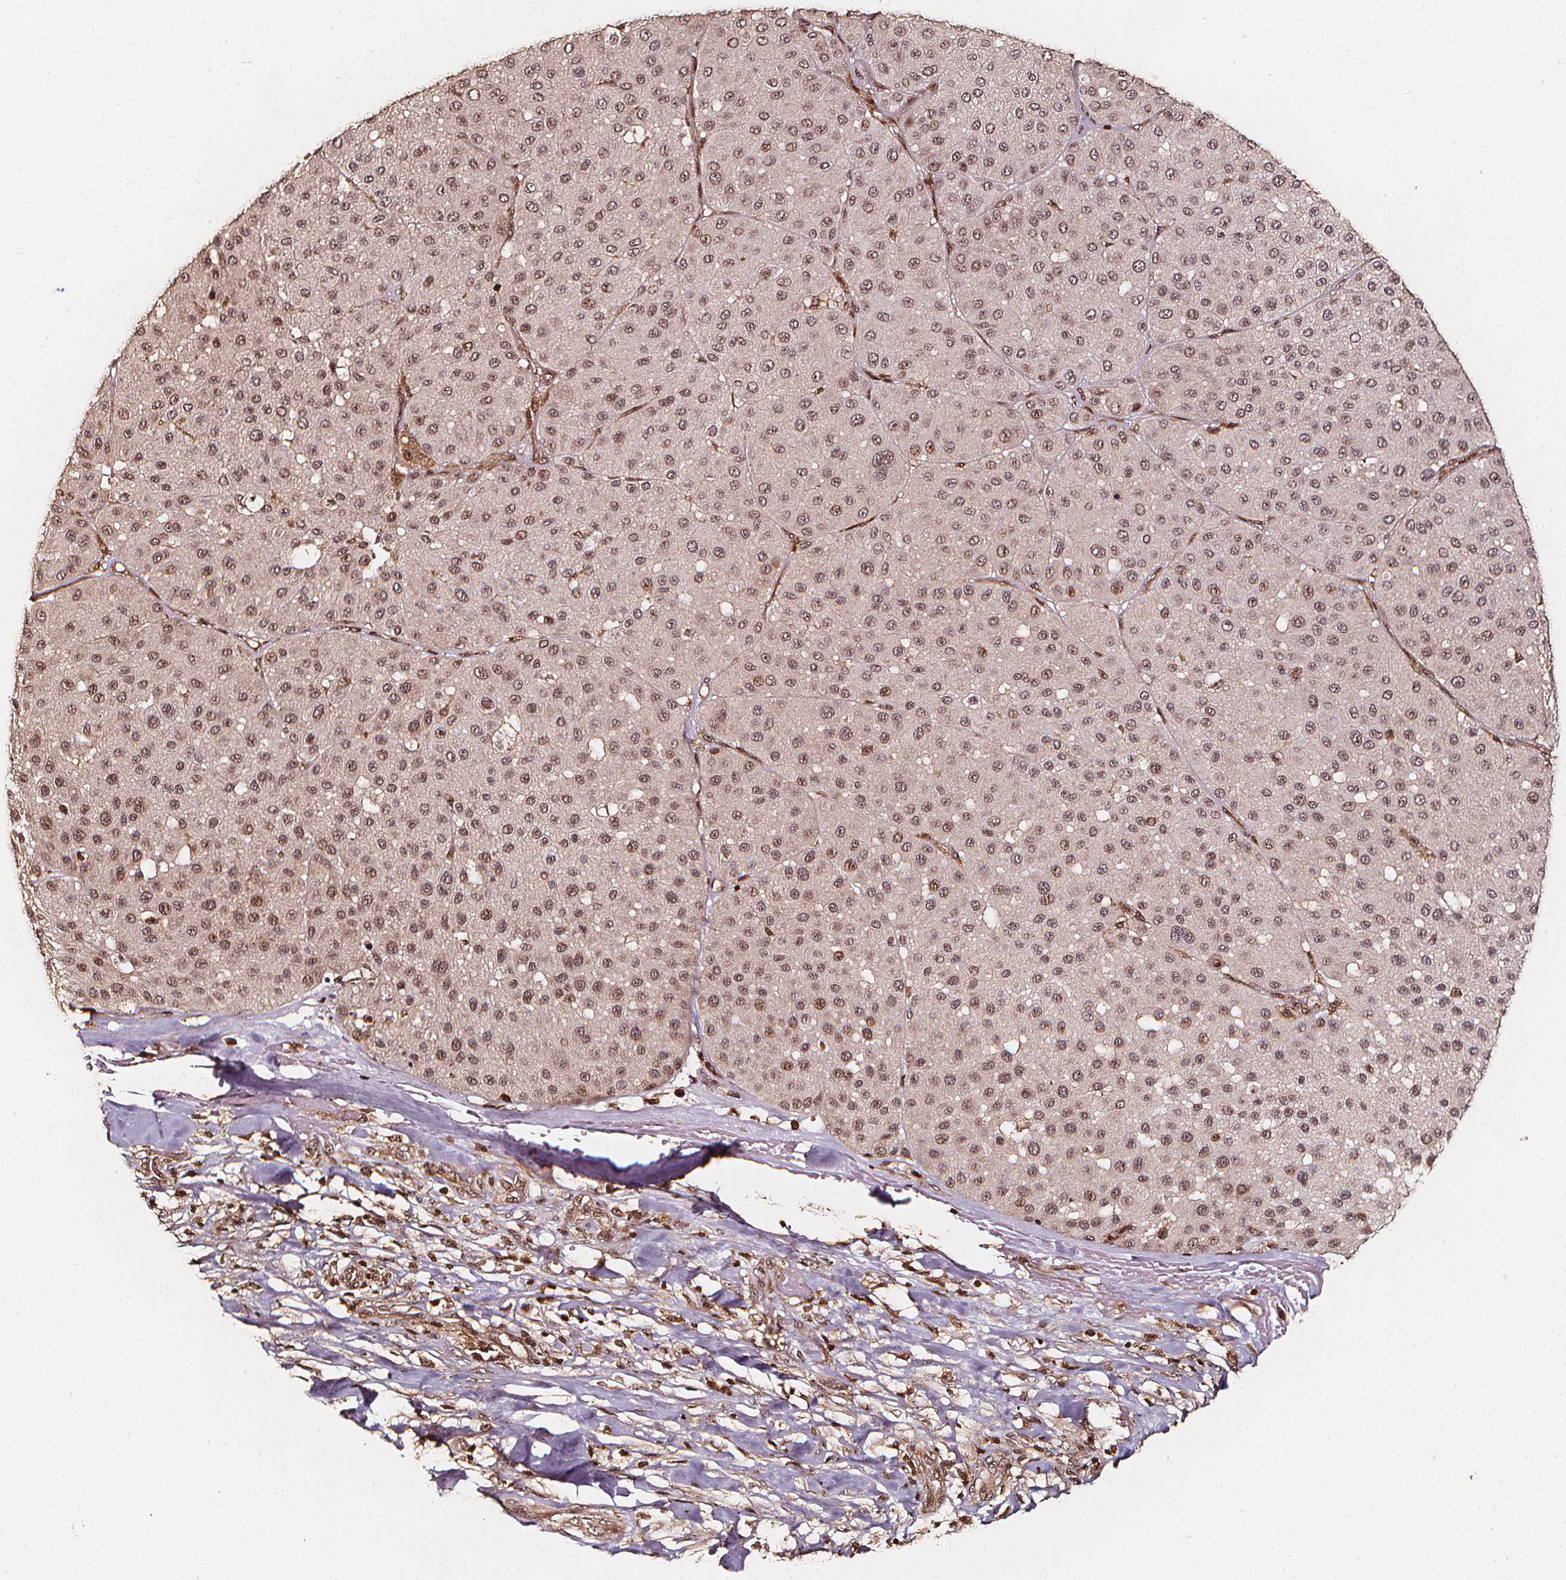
{"staining": {"intensity": "weak", "quantity": ">75%", "location": "nuclear"}, "tissue": "melanoma", "cell_type": "Tumor cells", "image_type": "cancer", "snomed": [{"axis": "morphology", "description": "Malignant melanoma, Metastatic site"}, {"axis": "topography", "description": "Smooth muscle"}], "caption": "Weak nuclear protein staining is present in about >75% of tumor cells in melanoma. The staining was performed using DAB (3,3'-diaminobenzidine), with brown indicating positive protein expression. Nuclei are stained blue with hematoxylin.", "gene": "EXOSC9", "patient": {"sex": "male", "age": 41}}